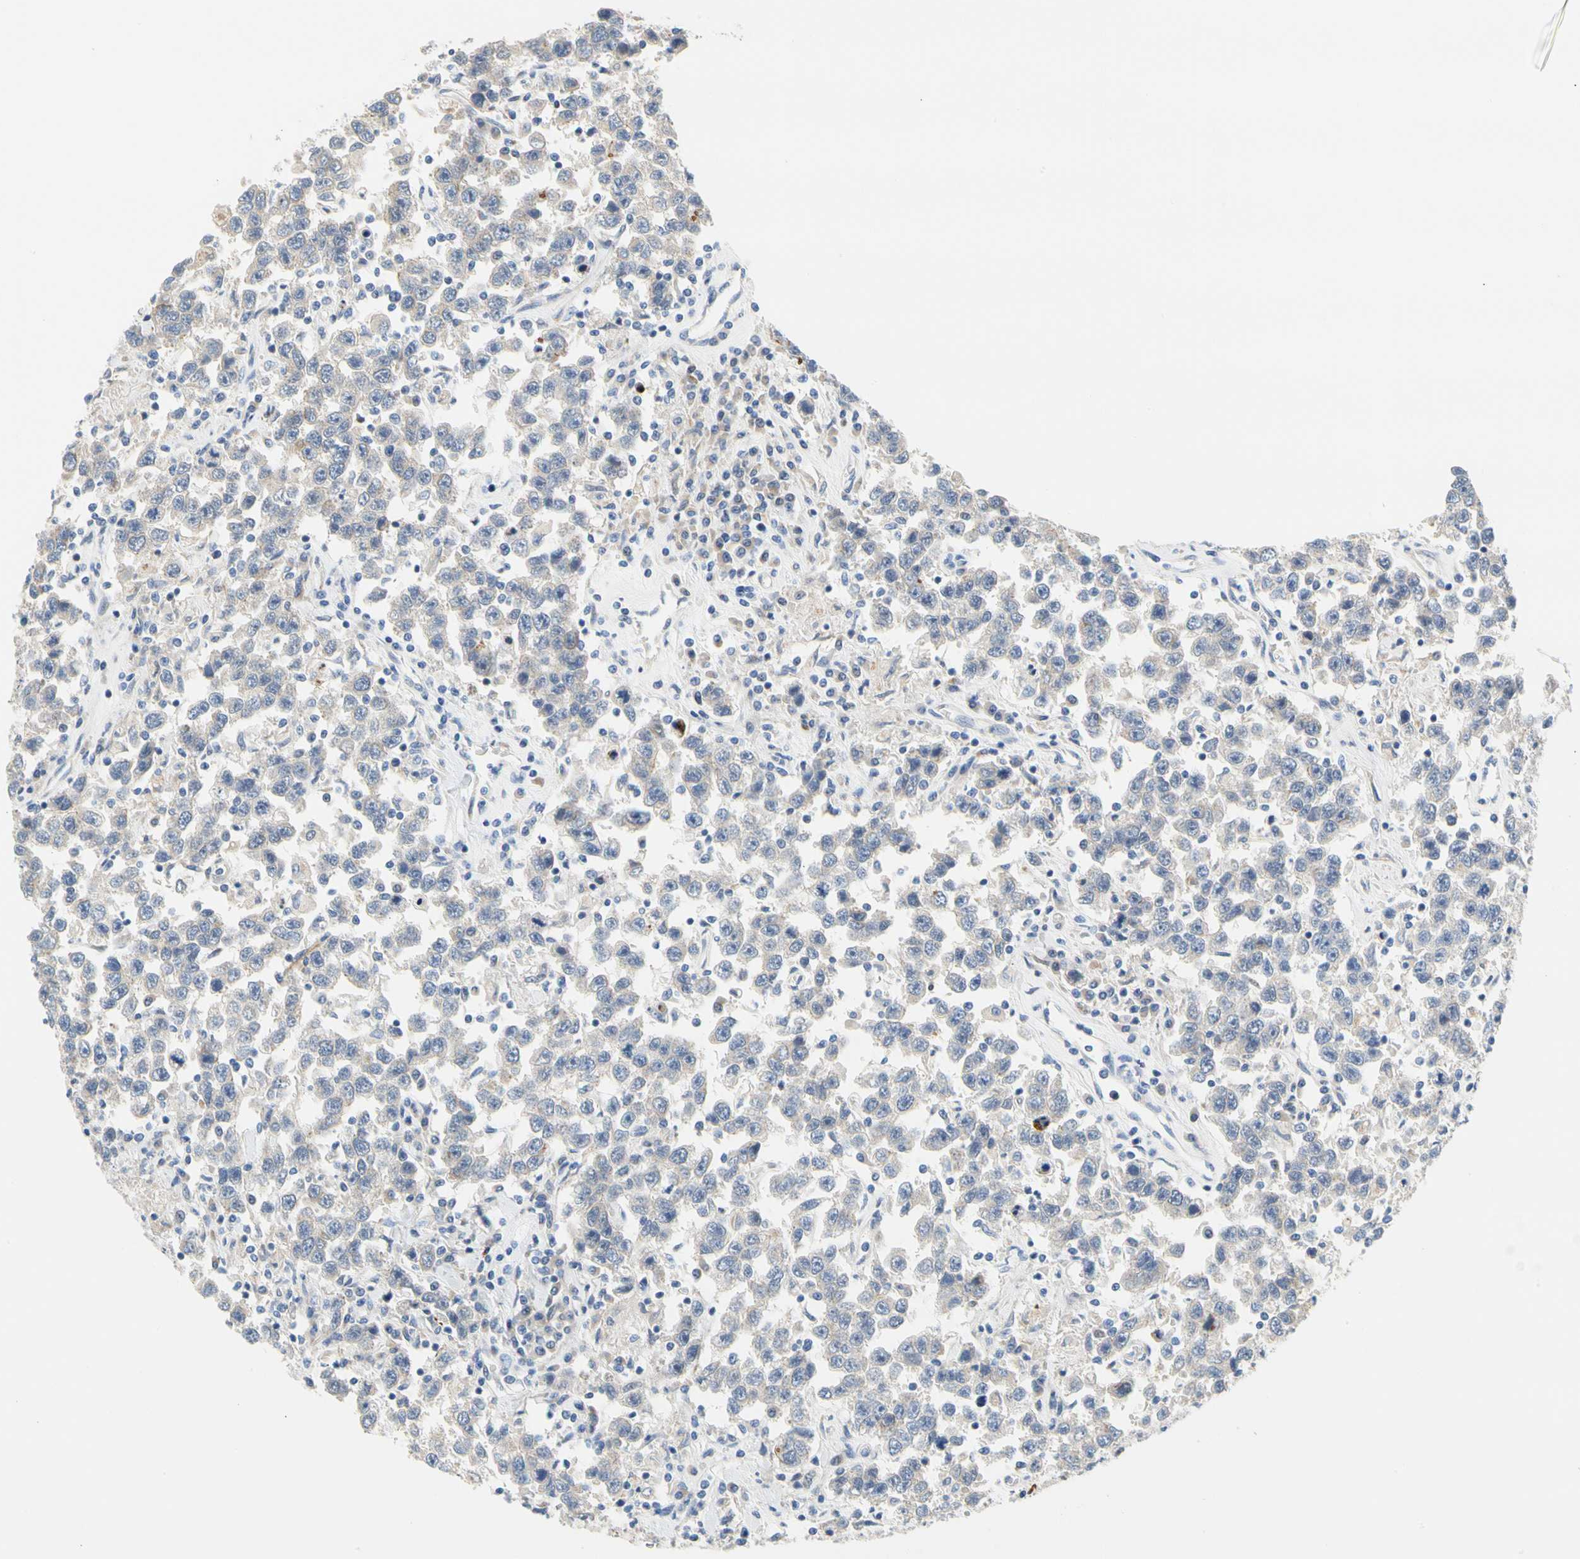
{"staining": {"intensity": "negative", "quantity": "none", "location": "none"}, "tissue": "testis cancer", "cell_type": "Tumor cells", "image_type": "cancer", "snomed": [{"axis": "morphology", "description": "Seminoma, NOS"}, {"axis": "topography", "description": "Testis"}], "caption": "High magnification brightfield microscopy of testis seminoma stained with DAB (3,3'-diaminobenzidine) (brown) and counterstained with hematoxylin (blue): tumor cells show no significant staining.", "gene": "ZNF236", "patient": {"sex": "male", "age": 41}}